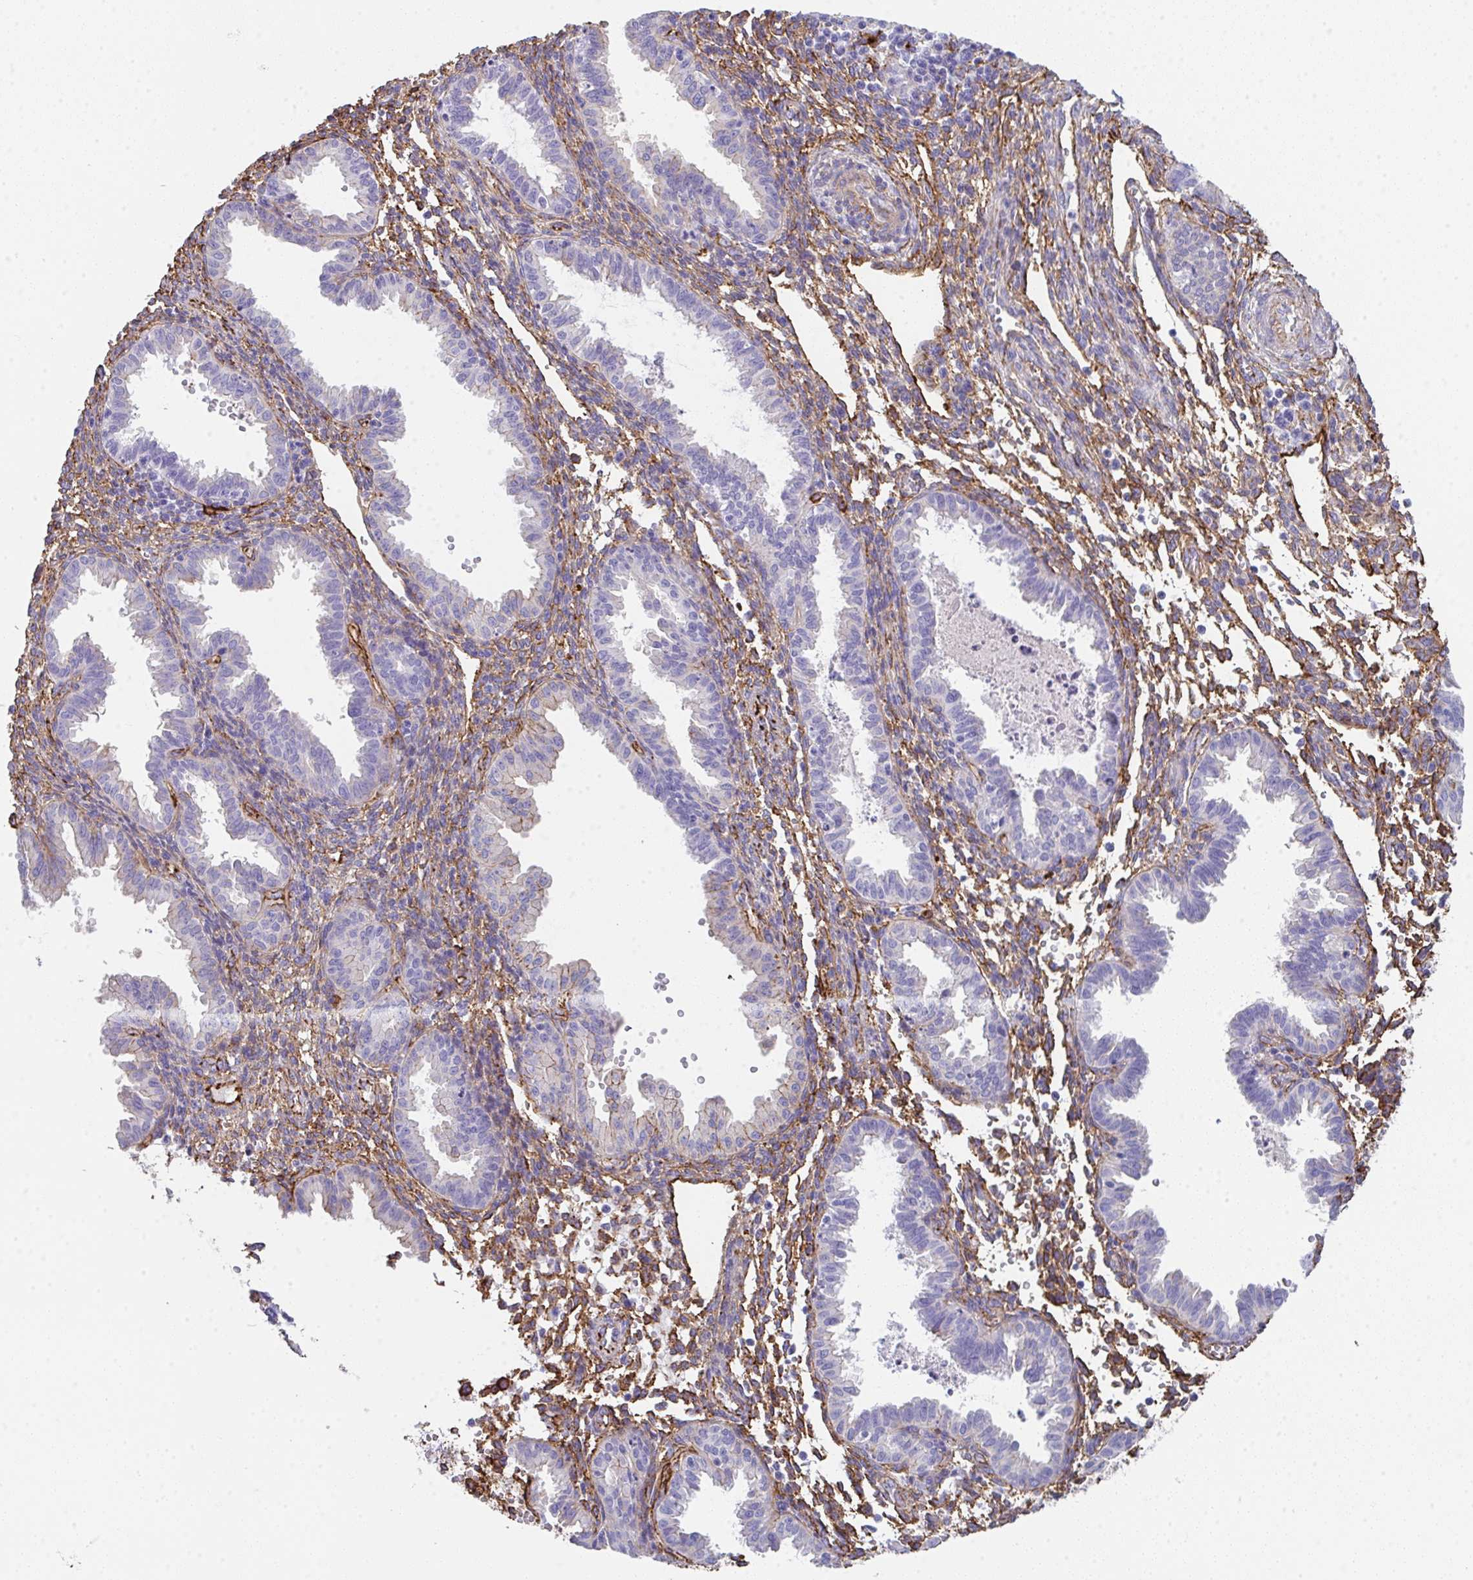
{"staining": {"intensity": "moderate", "quantity": "25%-75%", "location": "cytoplasmic/membranous"}, "tissue": "endometrium", "cell_type": "Cells in endometrial stroma", "image_type": "normal", "snomed": [{"axis": "morphology", "description": "Normal tissue, NOS"}, {"axis": "topography", "description": "Endometrium"}], "caption": "High-magnification brightfield microscopy of benign endometrium stained with DAB (brown) and counterstained with hematoxylin (blue). cells in endometrial stroma exhibit moderate cytoplasmic/membranous positivity is appreciated in about25%-75% of cells.", "gene": "DBN1", "patient": {"sex": "female", "age": 33}}